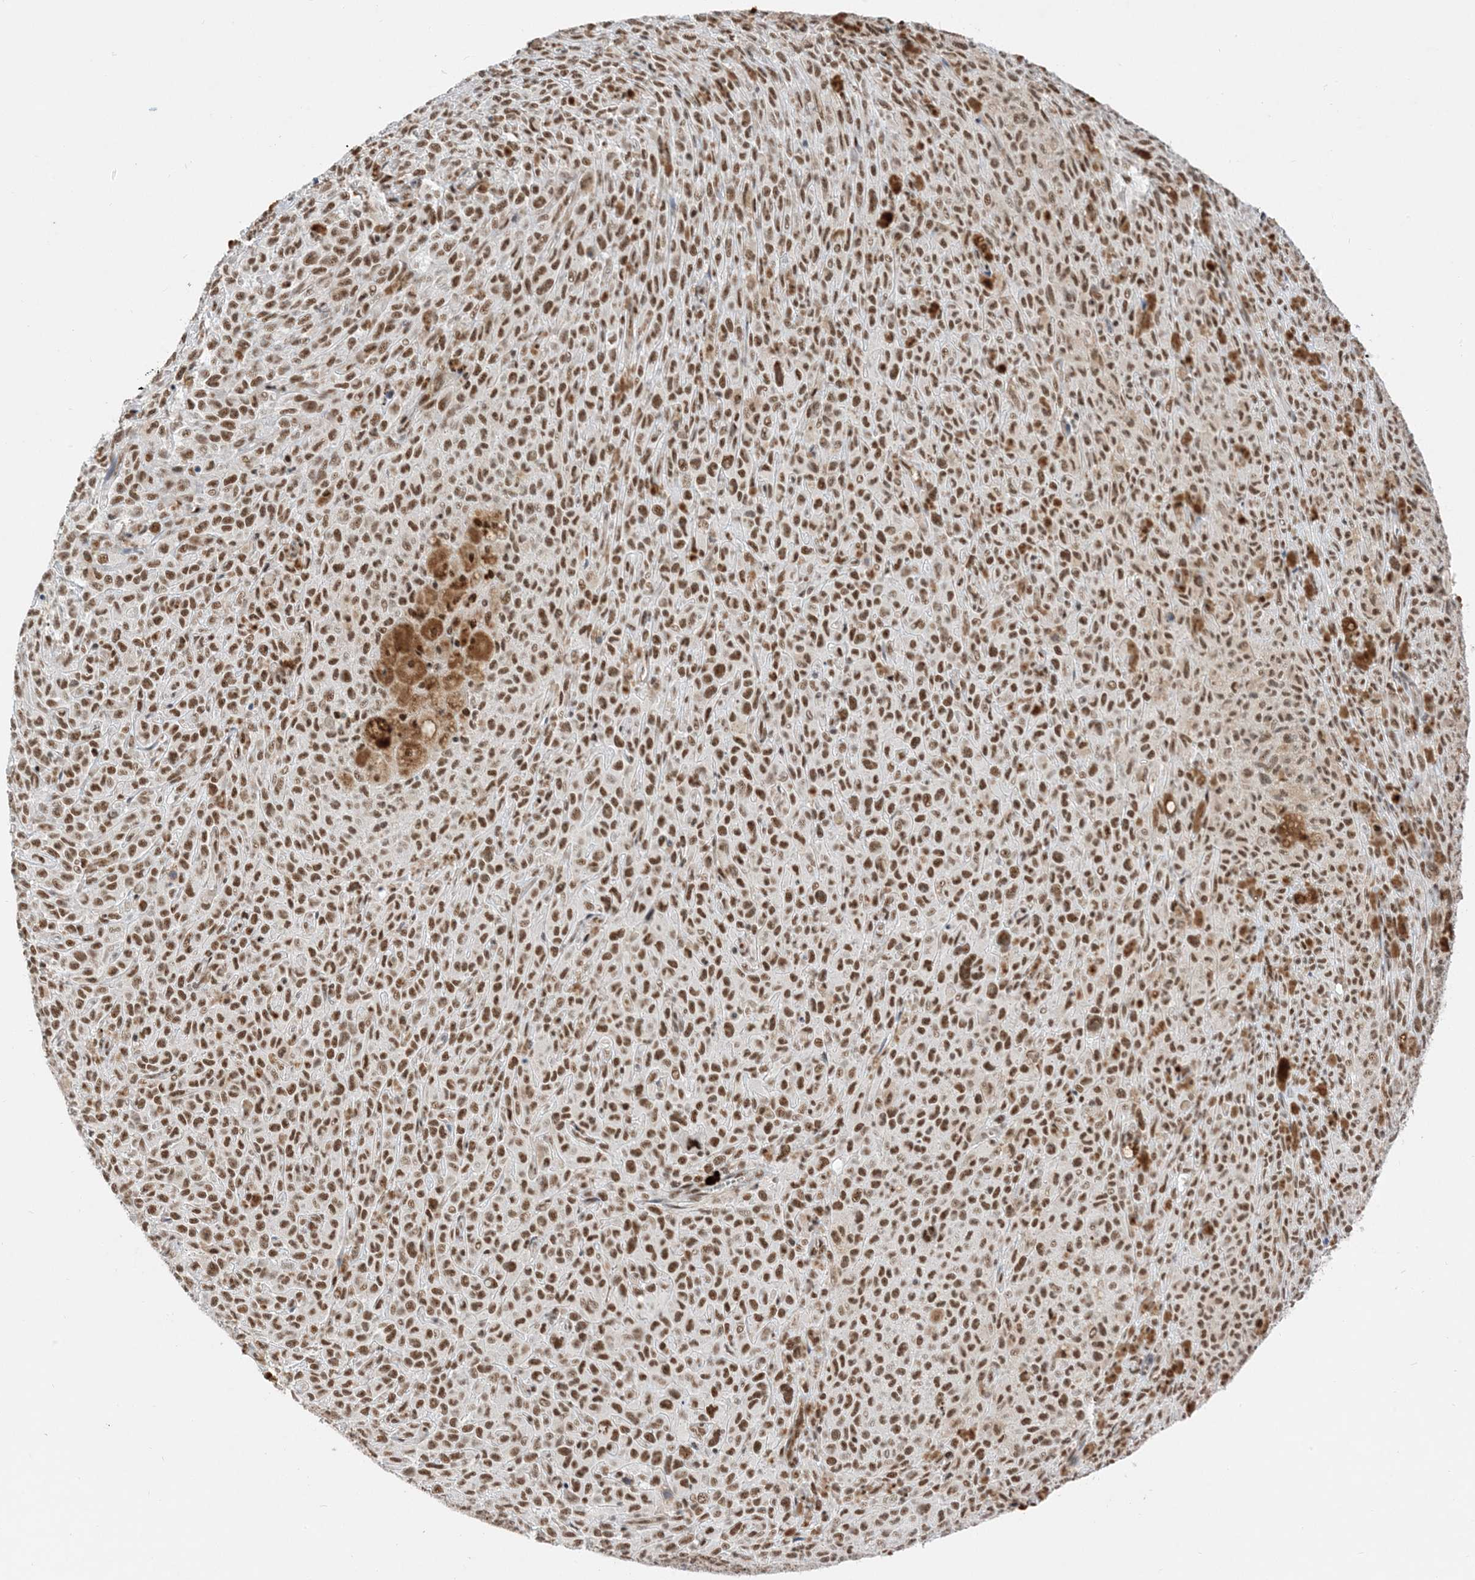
{"staining": {"intensity": "strong", "quantity": ">75%", "location": "nuclear"}, "tissue": "melanoma", "cell_type": "Tumor cells", "image_type": "cancer", "snomed": [{"axis": "morphology", "description": "Malignant melanoma, NOS"}, {"axis": "topography", "description": "Skin"}], "caption": "Tumor cells display high levels of strong nuclear expression in approximately >75% of cells in malignant melanoma.", "gene": "SF3A3", "patient": {"sex": "female", "age": 82}}